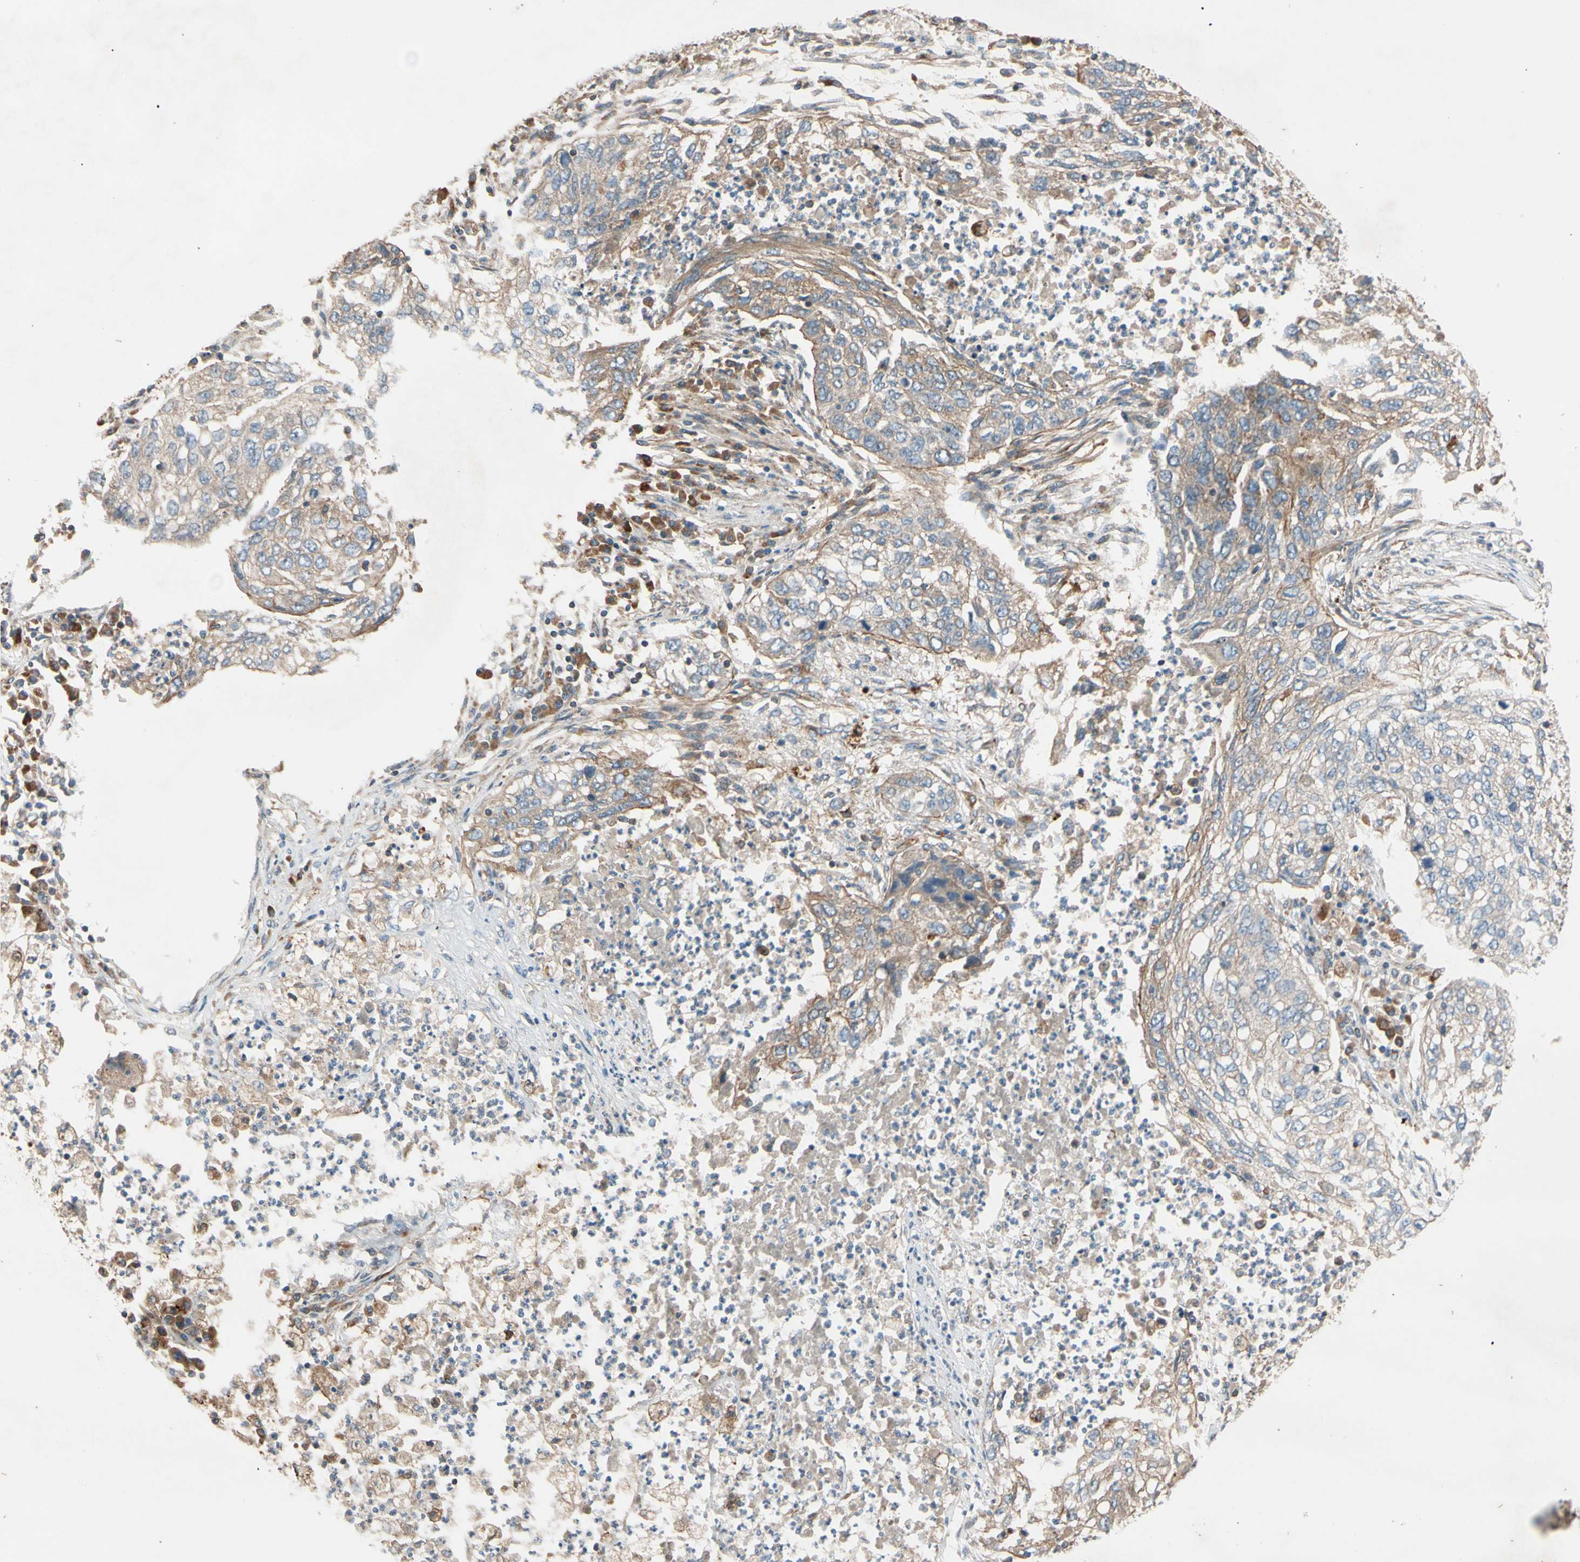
{"staining": {"intensity": "weak", "quantity": ">75%", "location": "cytoplasmic/membranous"}, "tissue": "lung cancer", "cell_type": "Tumor cells", "image_type": "cancer", "snomed": [{"axis": "morphology", "description": "Squamous cell carcinoma, NOS"}, {"axis": "topography", "description": "Lung"}], "caption": "Human squamous cell carcinoma (lung) stained with a protein marker displays weak staining in tumor cells.", "gene": "PHYH", "patient": {"sex": "female", "age": 63}}